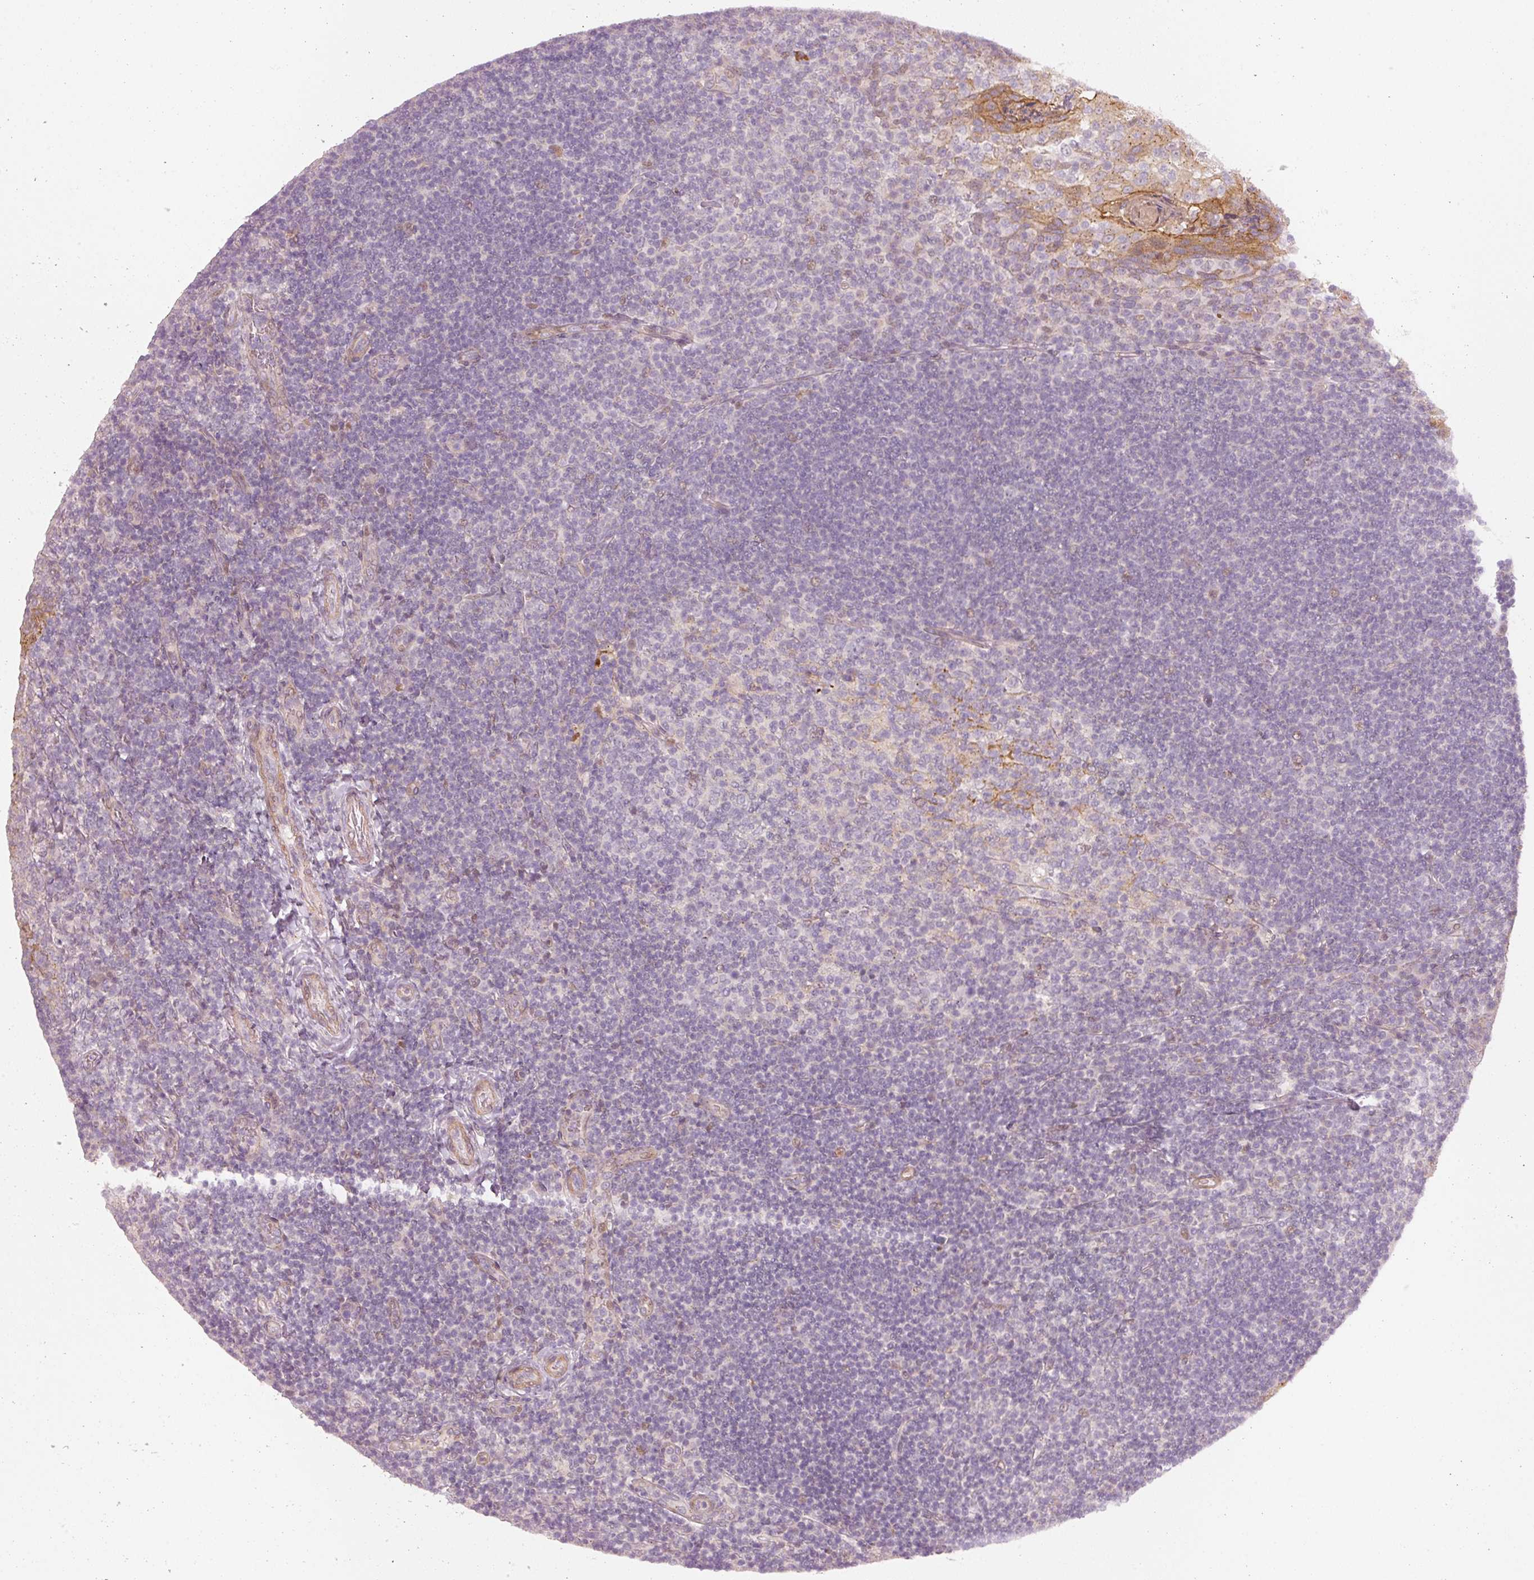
{"staining": {"intensity": "weak", "quantity": "<25%", "location": "nuclear"}, "tissue": "tonsil", "cell_type": "Germinal center cells", "image_type": "normal", "snomed": [{"axis": "morphology", "description": "Normal tissue, NOS"}, {"axis": "topography", "description": "Tonsil"}], "caption": "Immunohistochemical staining of unremarkable human tonsil shows no significant positivity in germinal center cells.", "gene": "DAPP1", "patient": {"sex": "female", "age": 10}}